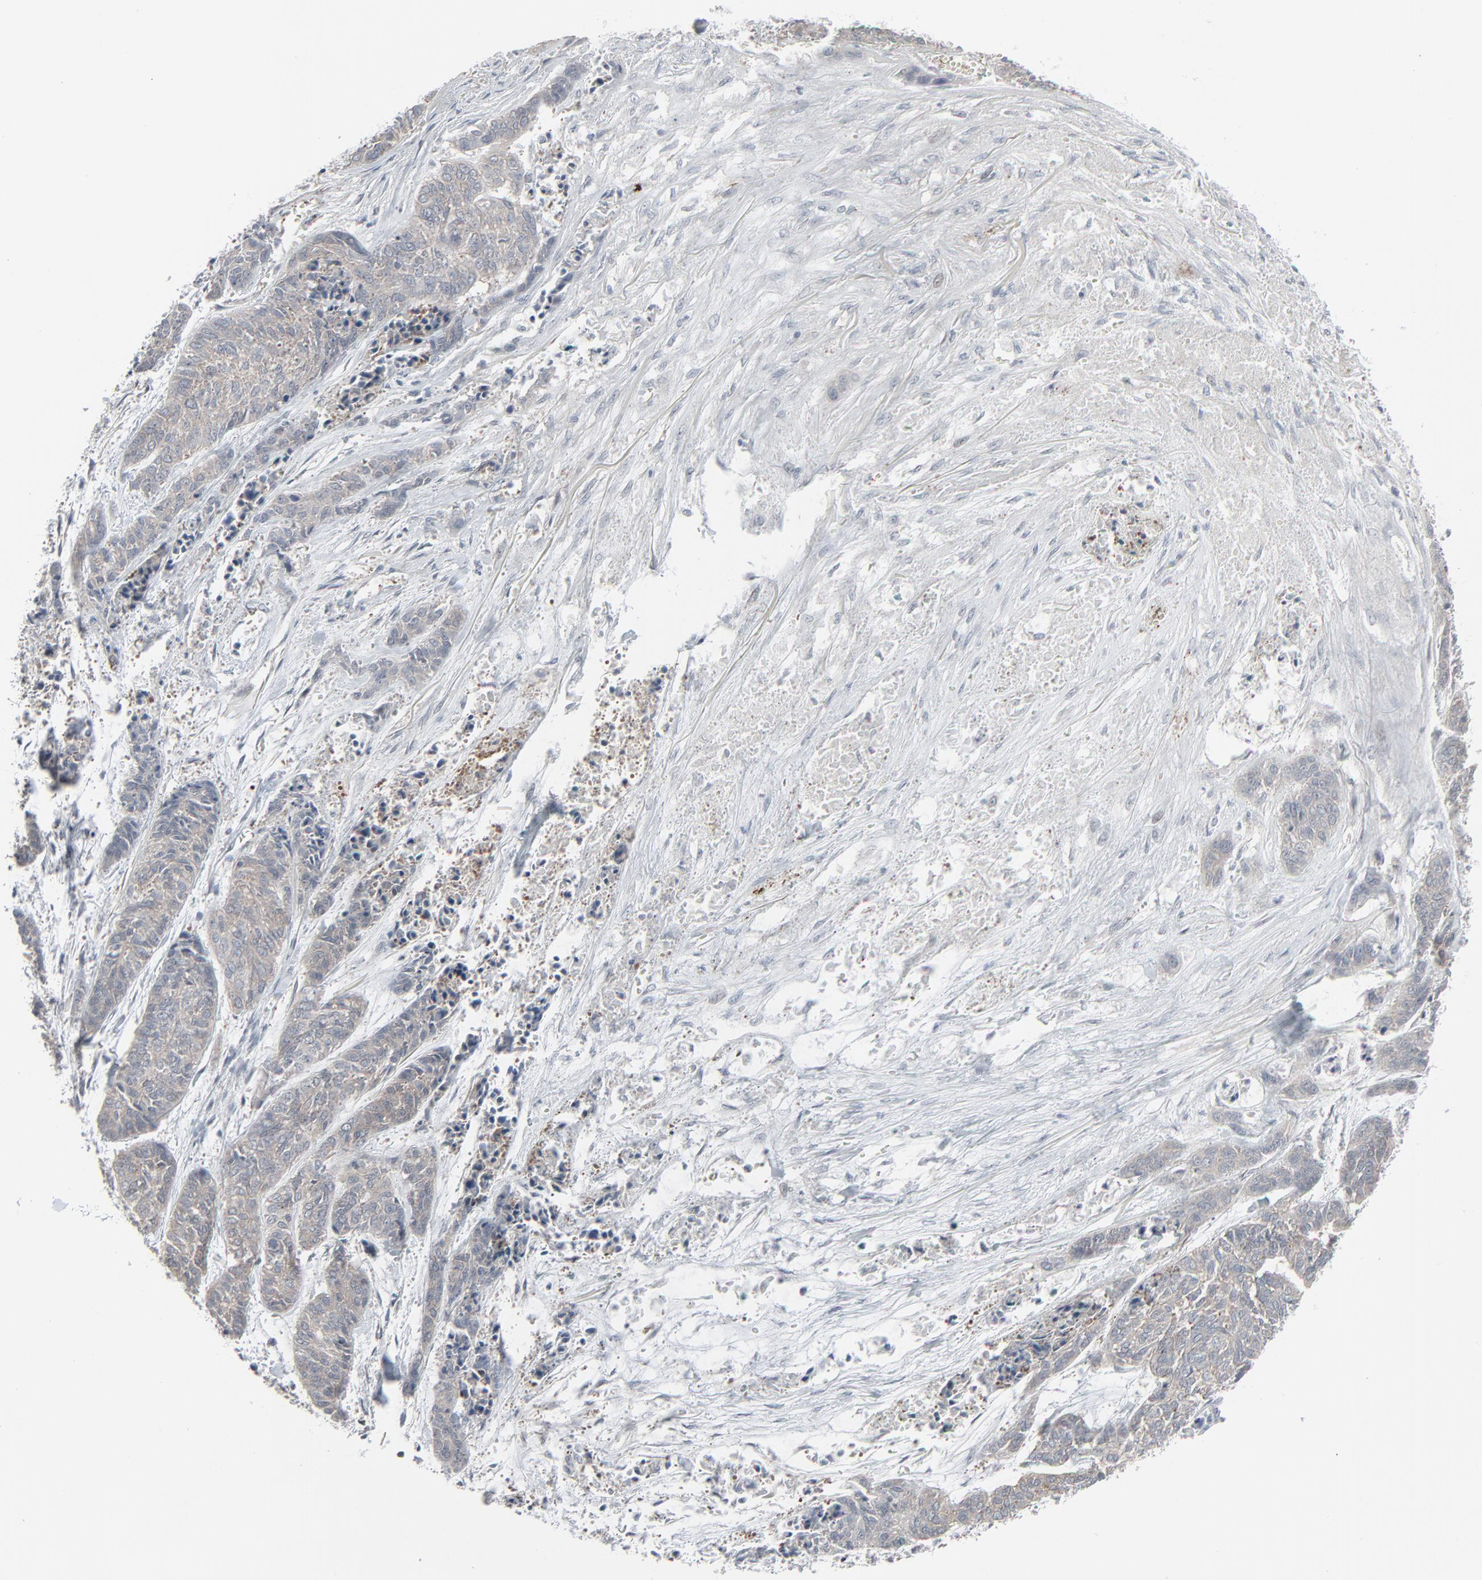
{"staining": {"intensity": "negative", "quantity": "none", "location": "none"}, "tissue": "skin cancer", "cell_type": "Tumor cells", "image_type": "cancer", "snomed": [{"axis": "morphology", "description": "Basal cell carcinoma"}, {"axis": "topography", "description": "Skin"}], "caption": "Immunohistochemistry (IHC) histopathology image of neoplastic tissue: skin cancer (basal cell carcinoma) stained with DAB demonstrates no significant protein expression in tumor cells. (DAB (3,3'-diaminobenzidine) immunohistochemistry visualized using brightfield microscopy, high magnification).", "gene": "NEUROD1", "patient": {"sex": "female", "age": 64}}